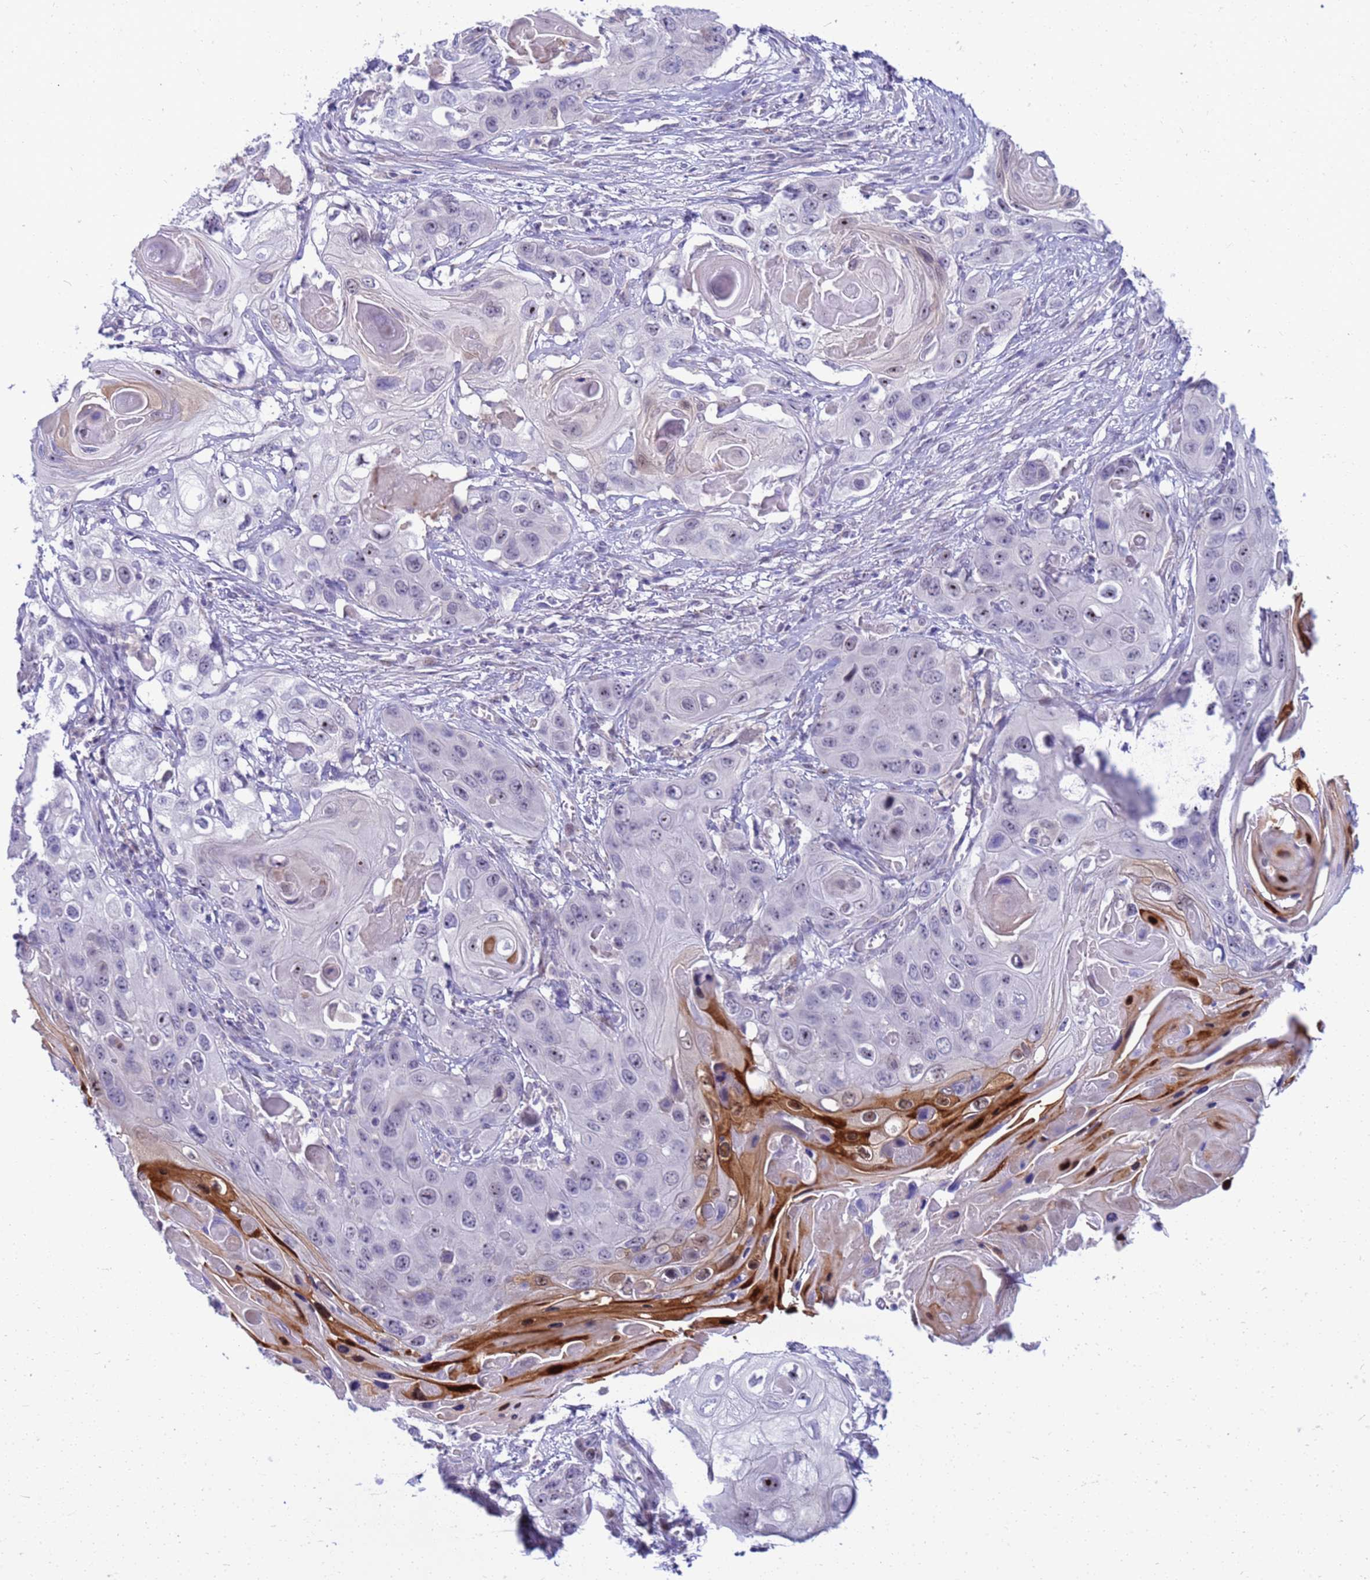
{"staining": {"intensity": "moderate", "quantity": "<25%", "location": "cytoplasmic/membranous,nuclear"}, "tissue": "skin cancer", "cell_type": "Tumor cells", "image_type": "cancer", "snomed": [{"axis": "morphology", "description": "Squamous cell carcinoma, NOS"}, {"axis": "topography", "description": "Skin"}], "caption": "Immunohistochemical staining of skin cancer (squamous cell carcinoma) reveals low levels of moderate cytoplasmic/membranous and nuclear positivity in about <25% of tumor cells.", "gene": "LRATD1", "patient": {"sex": "male", "age": 55}}